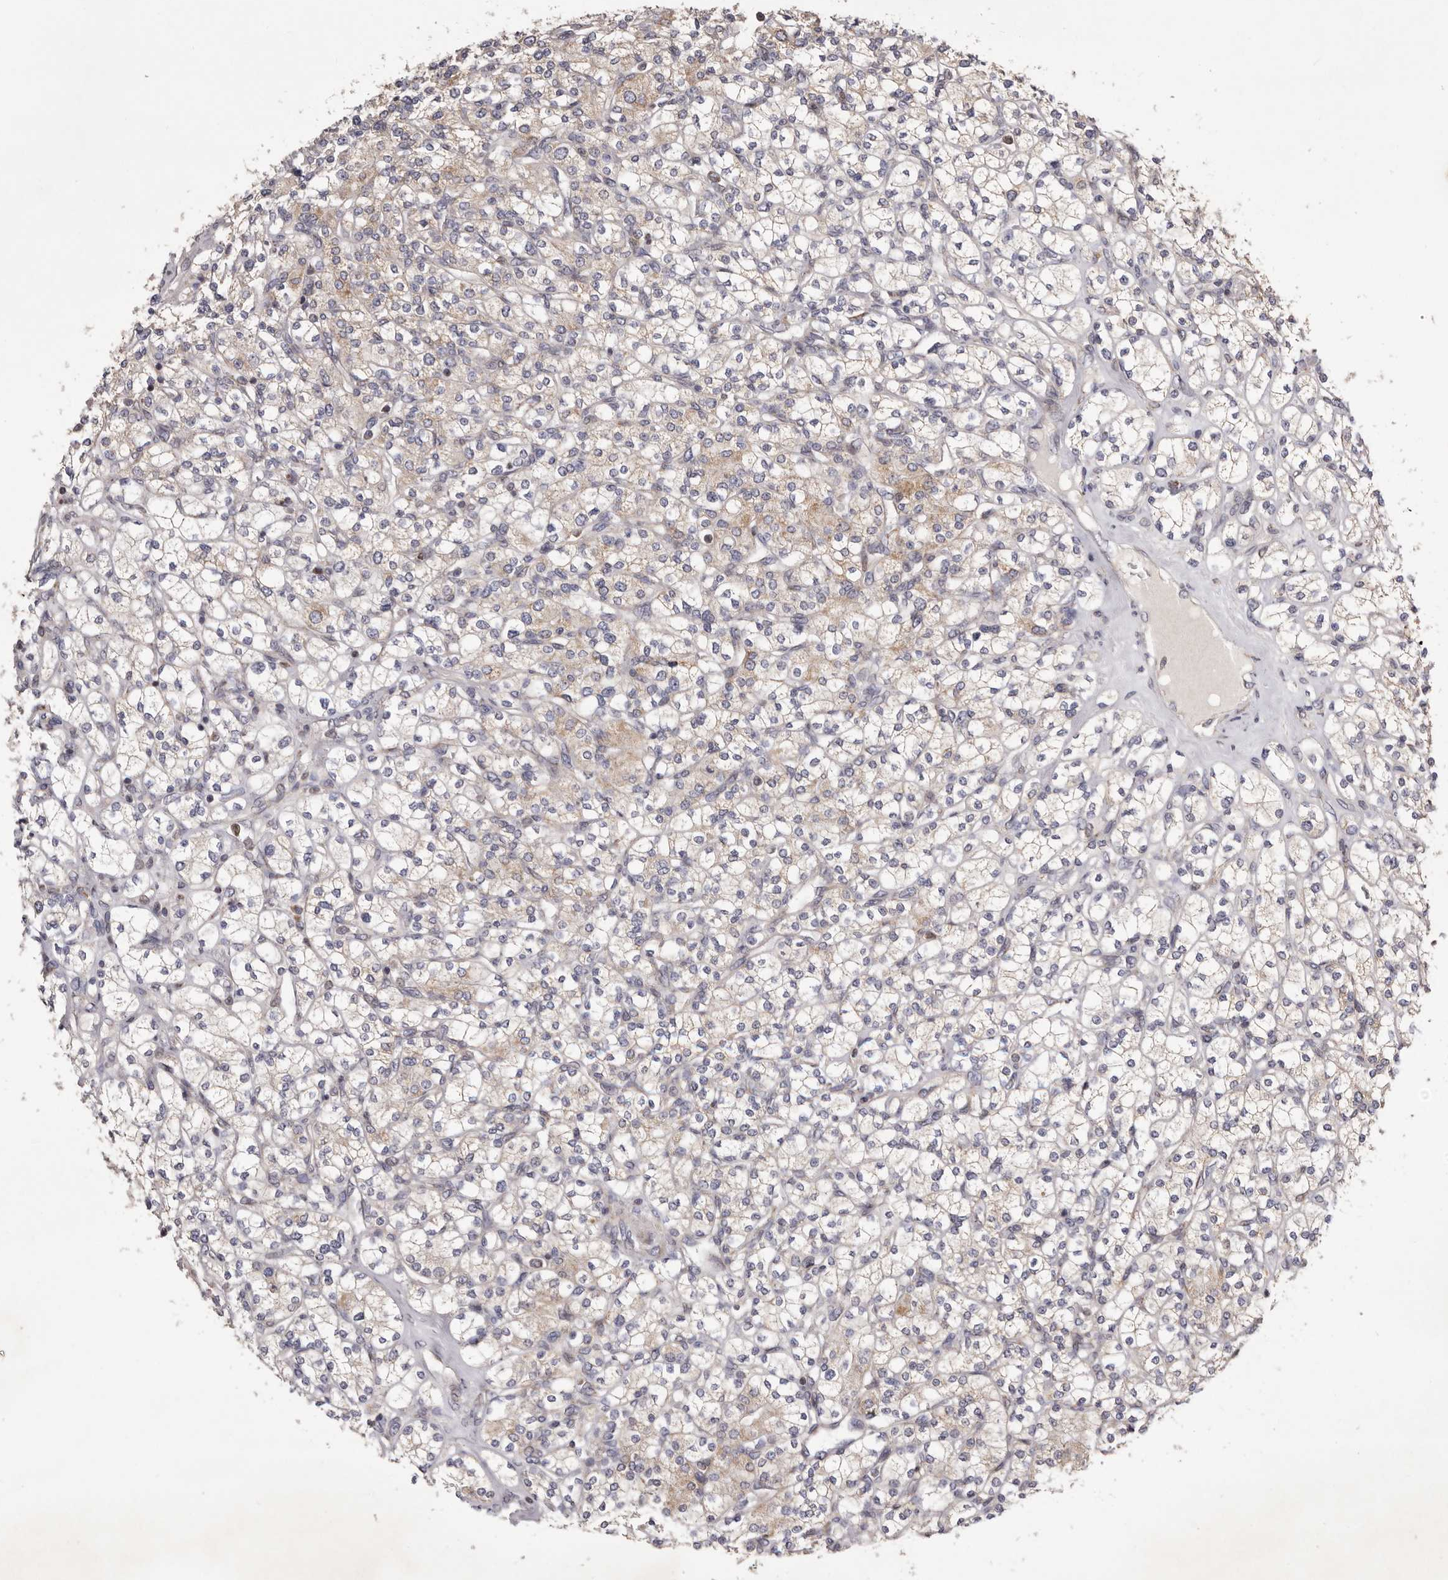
{"staining": {"intensity": "weak", "quantity": ">75%", "location": "cytoplasmic/membranous"}, "tissue": "renal cancer", "cell_type": "Tumor cells", "image_type": "cancer", "snomed": [{"axis": "morphology", "description": "Adenocarcinoma, NOS"}, {"axis": "topography", "description": "Kidney"}], "caption": "This micrograph exhibits immunohistochemistry staining of human adenocarcinoma (renal), with low weak cytoplasmic/membranous staining in about >75% of tumor cells.", "gene": "TIMM17B", "patient": {"sex": "male", "age": 77}}